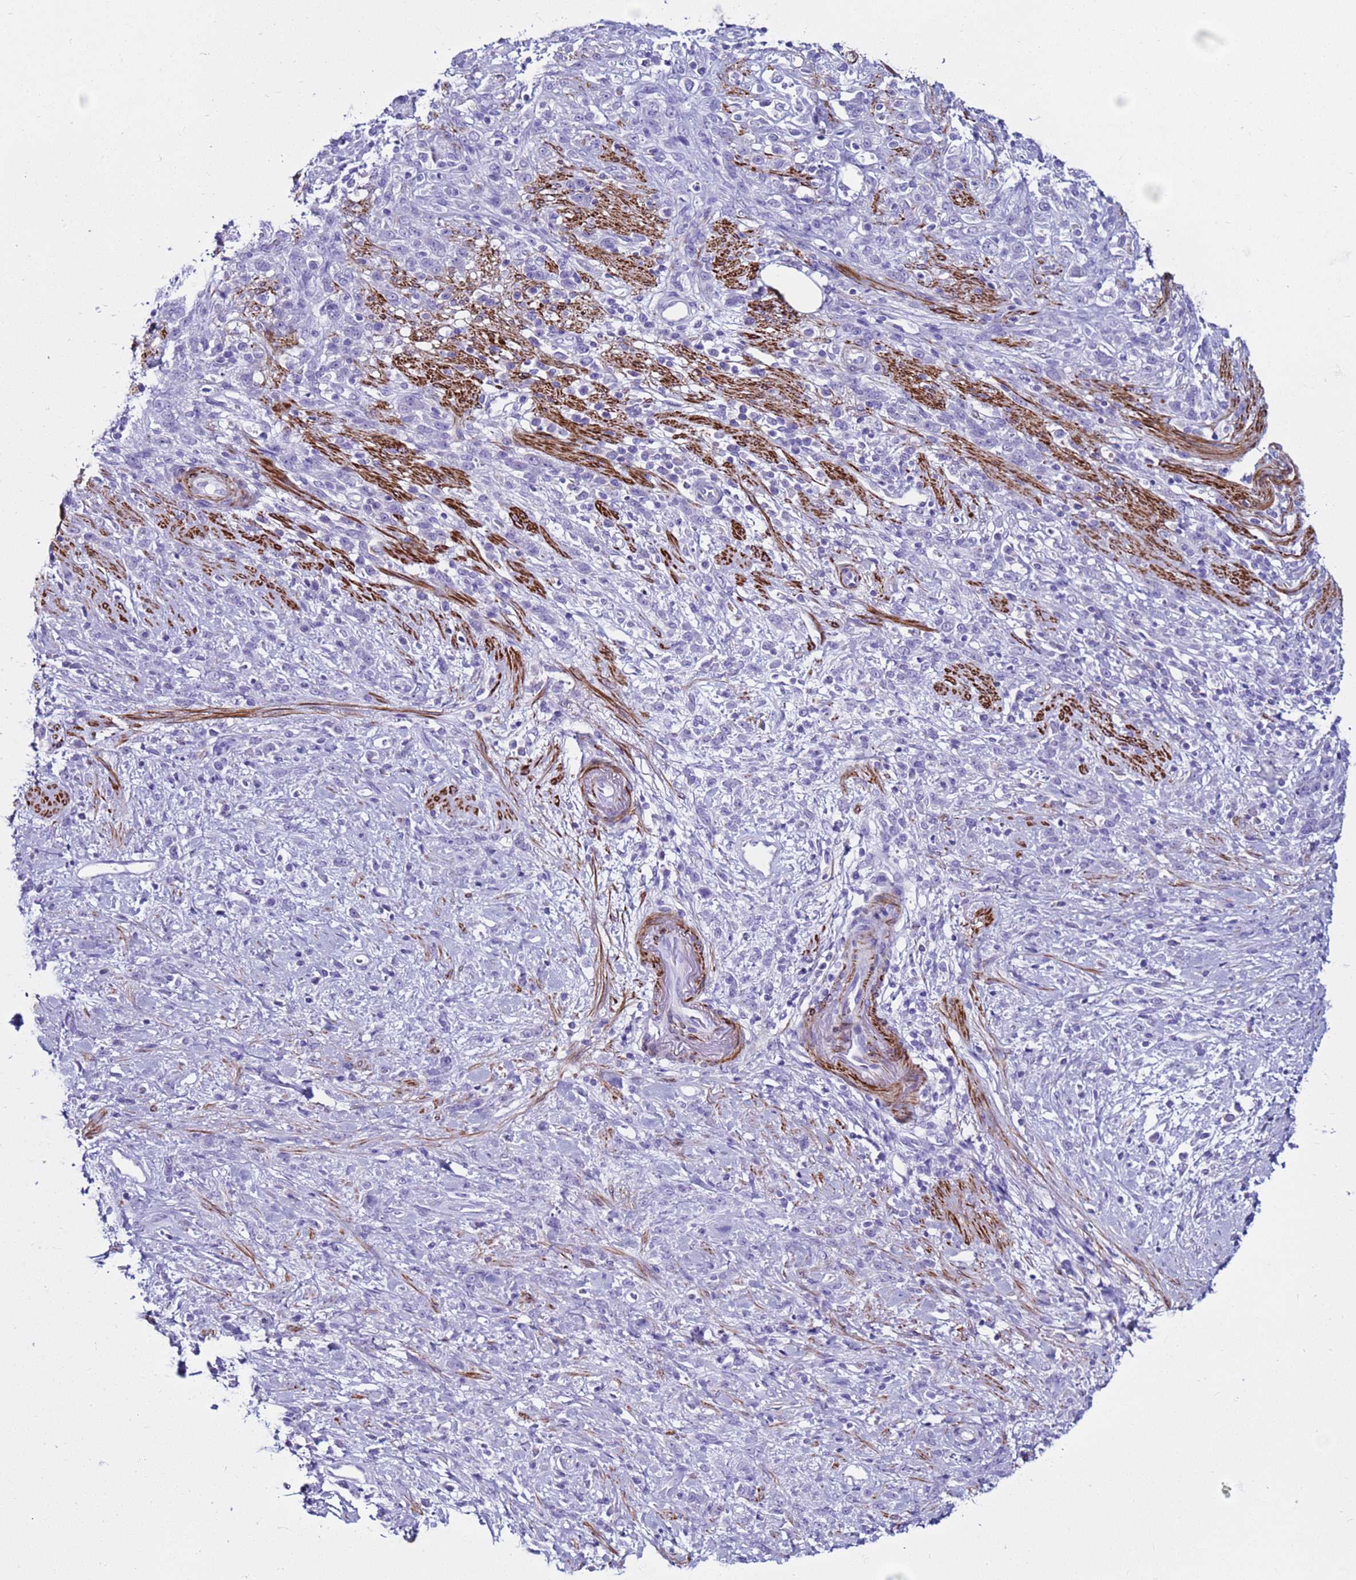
{"staining": {"intensity": "negative", "quantity": "none", "location": "none"}, "tissue": "stomach cancer", "cell_type": "Tumor cells", "image_type": "cancer", "snomed": [{"axis": "morphology", "description": "Adenocarcinoma, NOS"}, {"axis": "topography", "description": "Stomach"}], "caption": "Tumor cells are negative for protein expression in human stomach cancer (adenocarcinoma). Brightfield microscopy of IHC stained with DAB (brown) and hematoxylin (blue), captured at high magnification.", "gene": "LCMT1", "patient": {"sex": "female", "age": 60}}